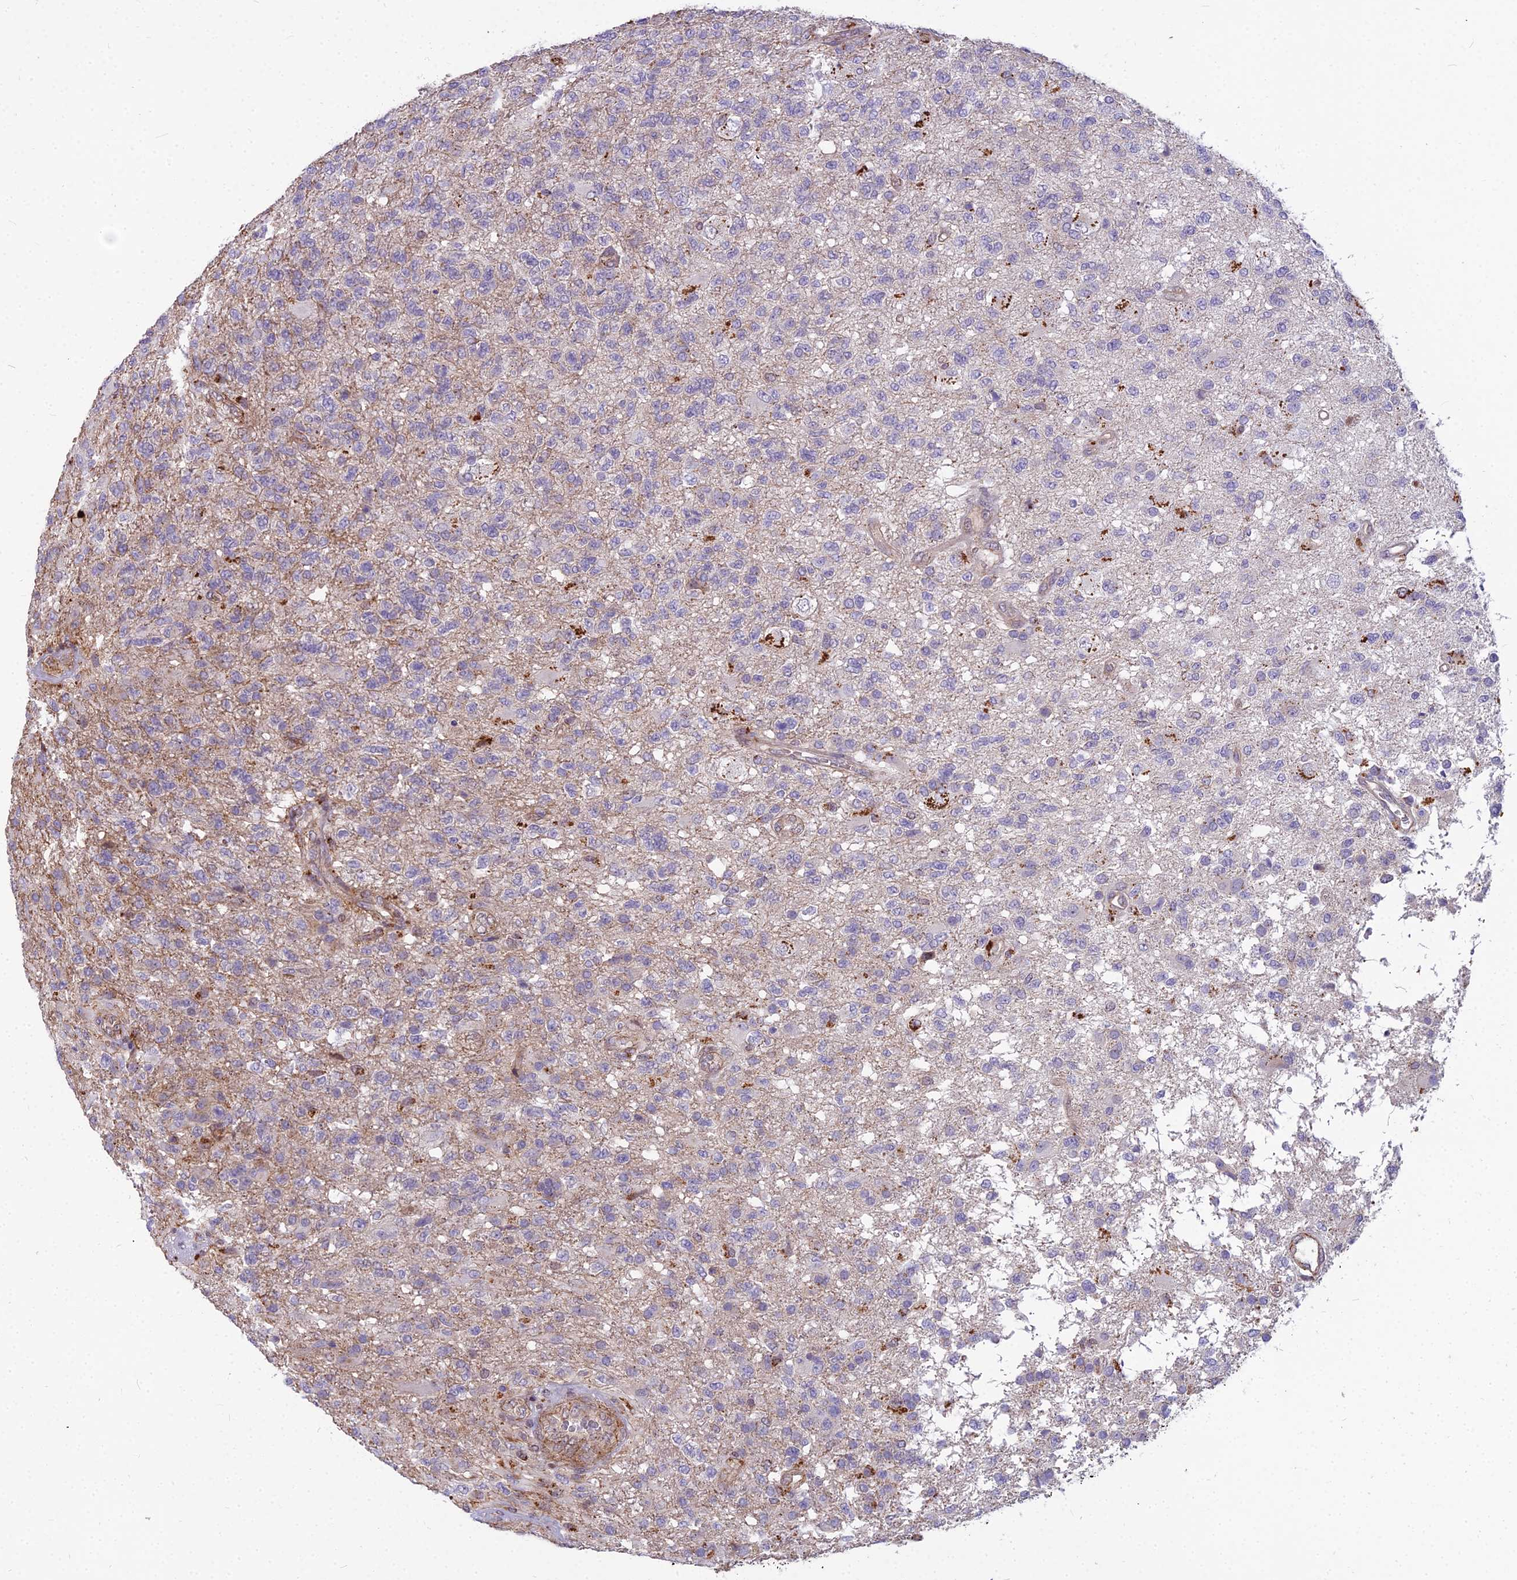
{"staining": {"intensity": "negative", "quantity": "none", "location": "none"}, "tissue": "glioma", "cell_type": "Tumor cells", "image_type": "cancer", "snomed": [{"axis": "morphology", "description": "Glioma, malignant, High grade"}, {"axis": "topography", "description": "Brain"}], "caption": "Tumor cells show no significant protein positivity in malignant high-grade glioma.", "gene": "GLYATL3", "patient": {"sex": "male", "age": 56}}